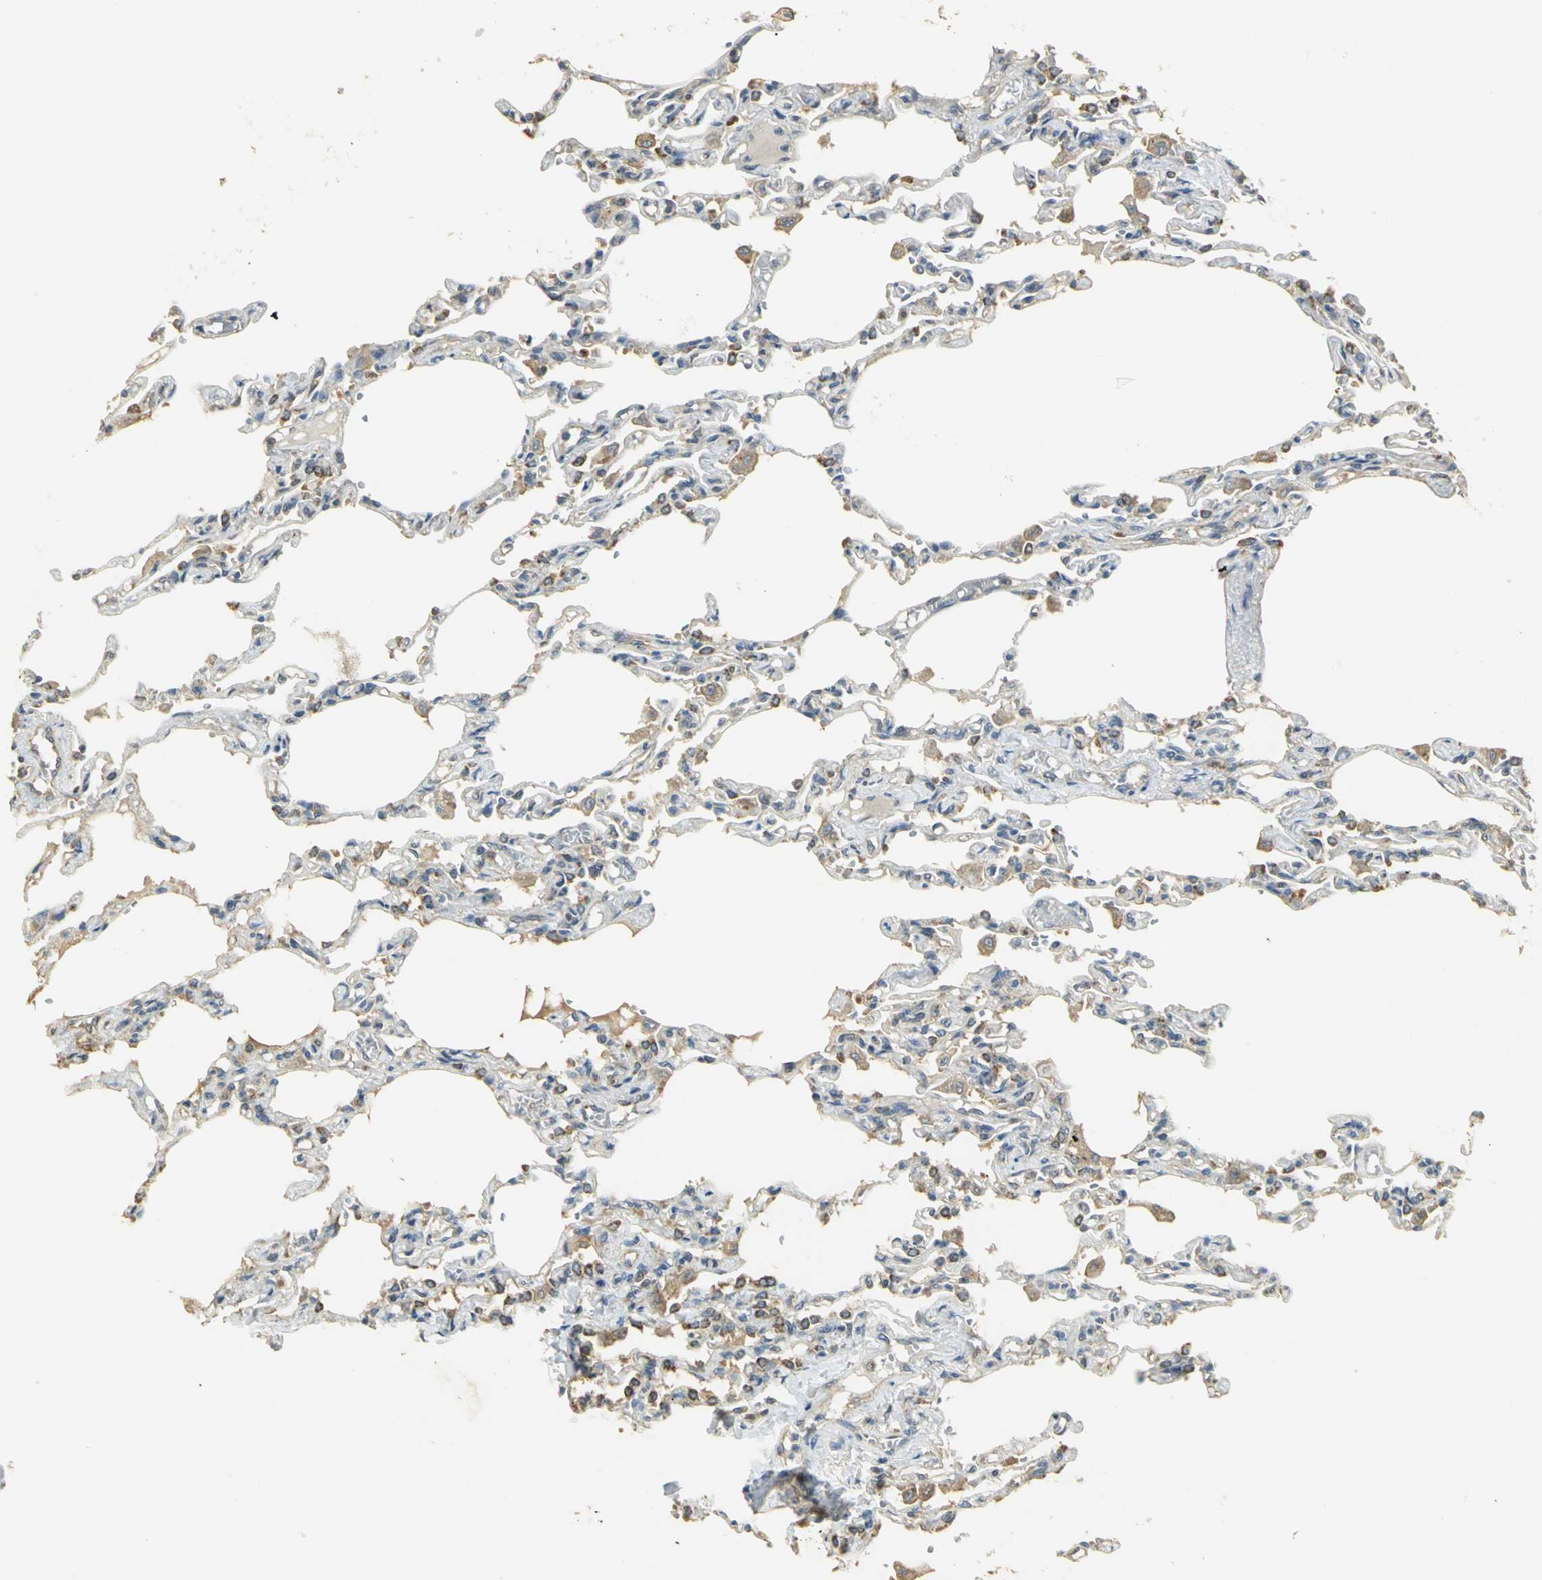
{"staining": {"intensity": "moderate", "quantity": ">75%", "location": "cytoplasmic/membranous"}, "tissue": "lung", "cell_type": "Alveolar cells", "image_type": "normal", "snomed": [{"axis": "morphology", "description": "Normal tissue, NOS"}, {"axis": "topography", "description": "Lung"}], "caption": "Protein staining shows moderate cytoplasmic/membranous staining in approximately >75% of alveolar cells in unremarkable lung.", "gene": "RARS1", "patient": {"sex": "male", "age": 21}}